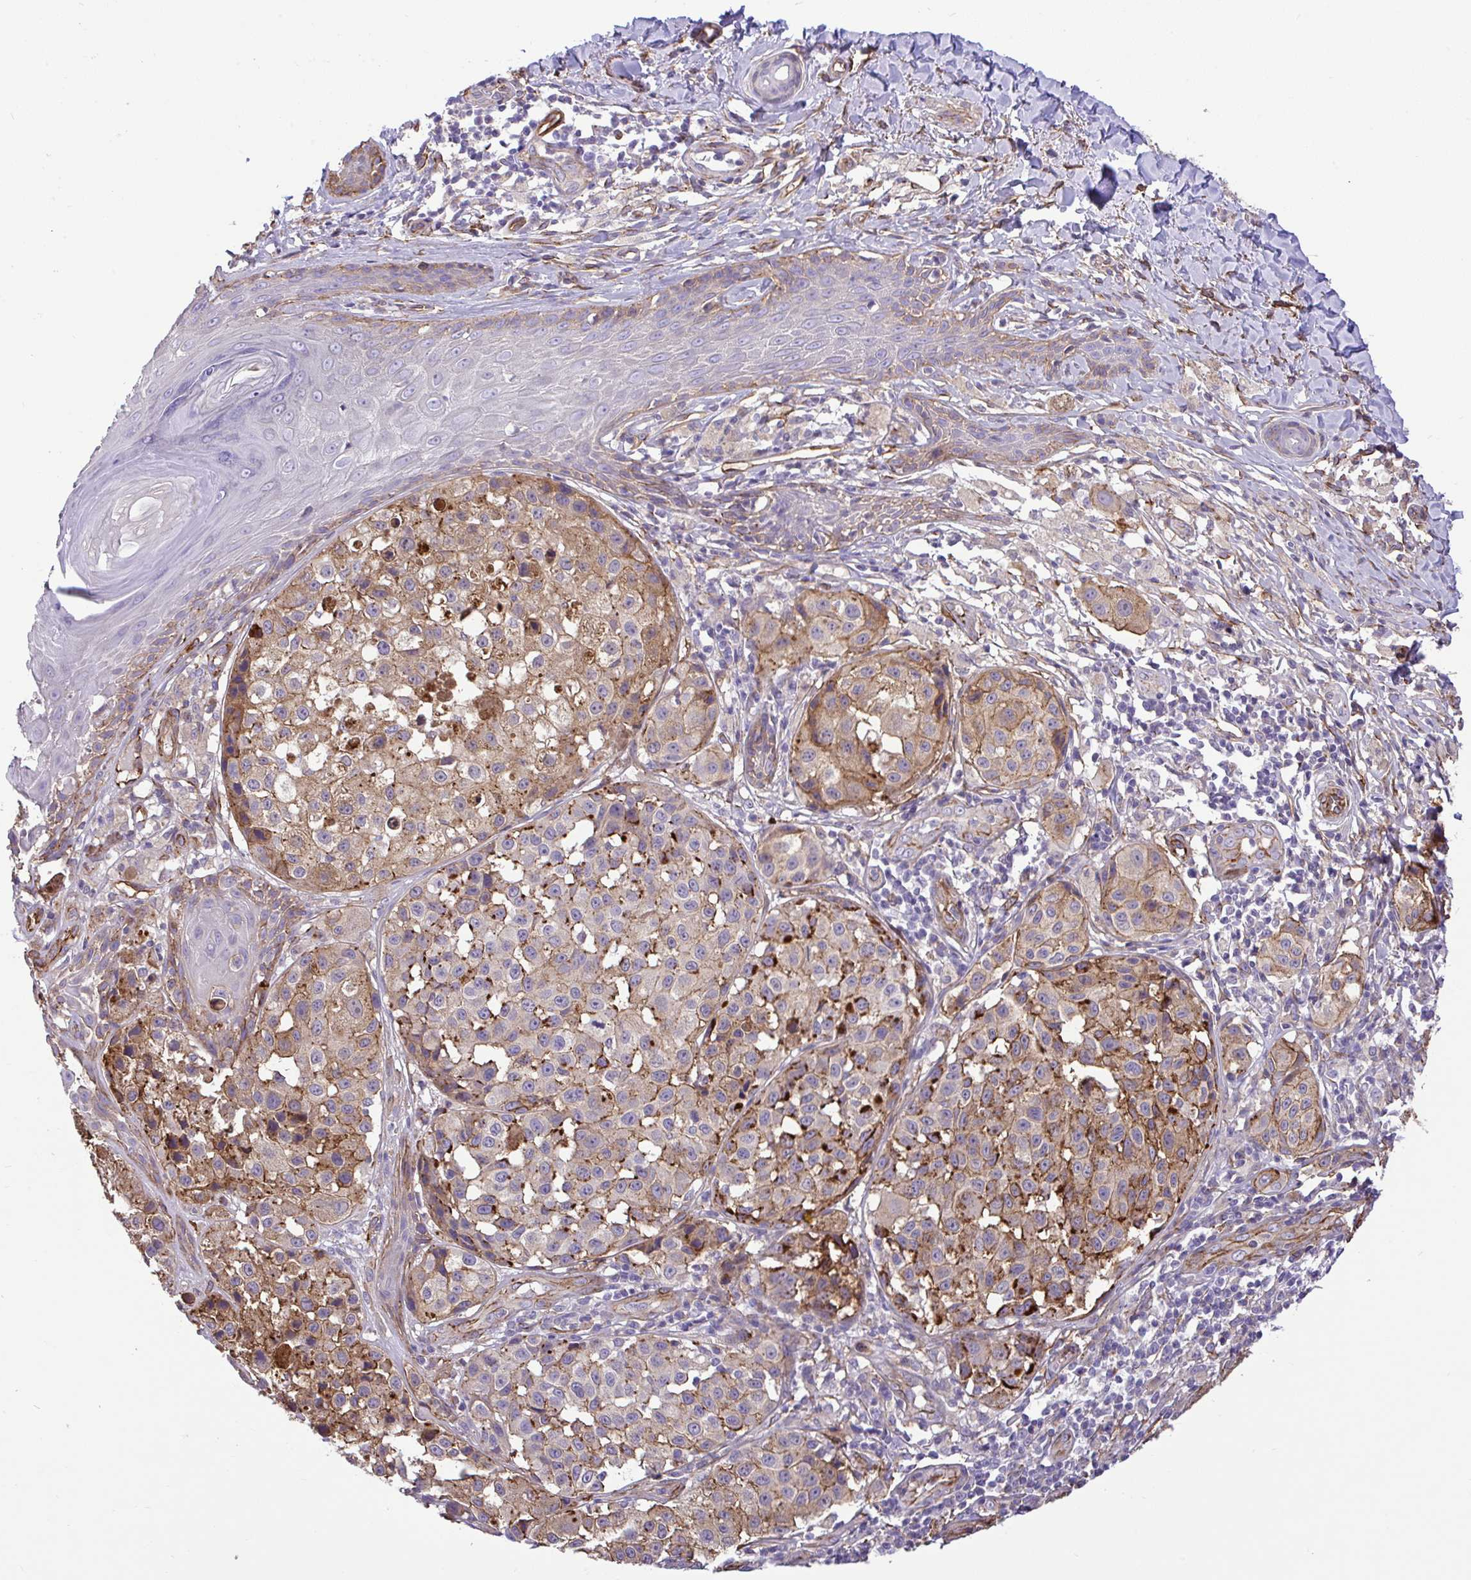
{"staining": {"intensity": "moderate", "quantity": "25%-75%", "location": "cytoplasmic/membranous"}, "tissue": "melanoma", "cell_type": "Tumor cells", "image_type": "cancer", "snomed": [{"axis": "morphology", "description": "Malignant melanoma, NOS"}, {"axis": "topography", "description": "Skin"}], "caption": "Protein expression analysis of malignant melanoma shows moderate cytoplasmic/membranous staining in approximately 25%-75% of tumor cells. The staining was performed using DAB, with brown indicating positive protein expression. Nuclei are stained blue with hematoxylin.", "gene": "PTPRK", "patient": {"sex": "male", "age": 39}}